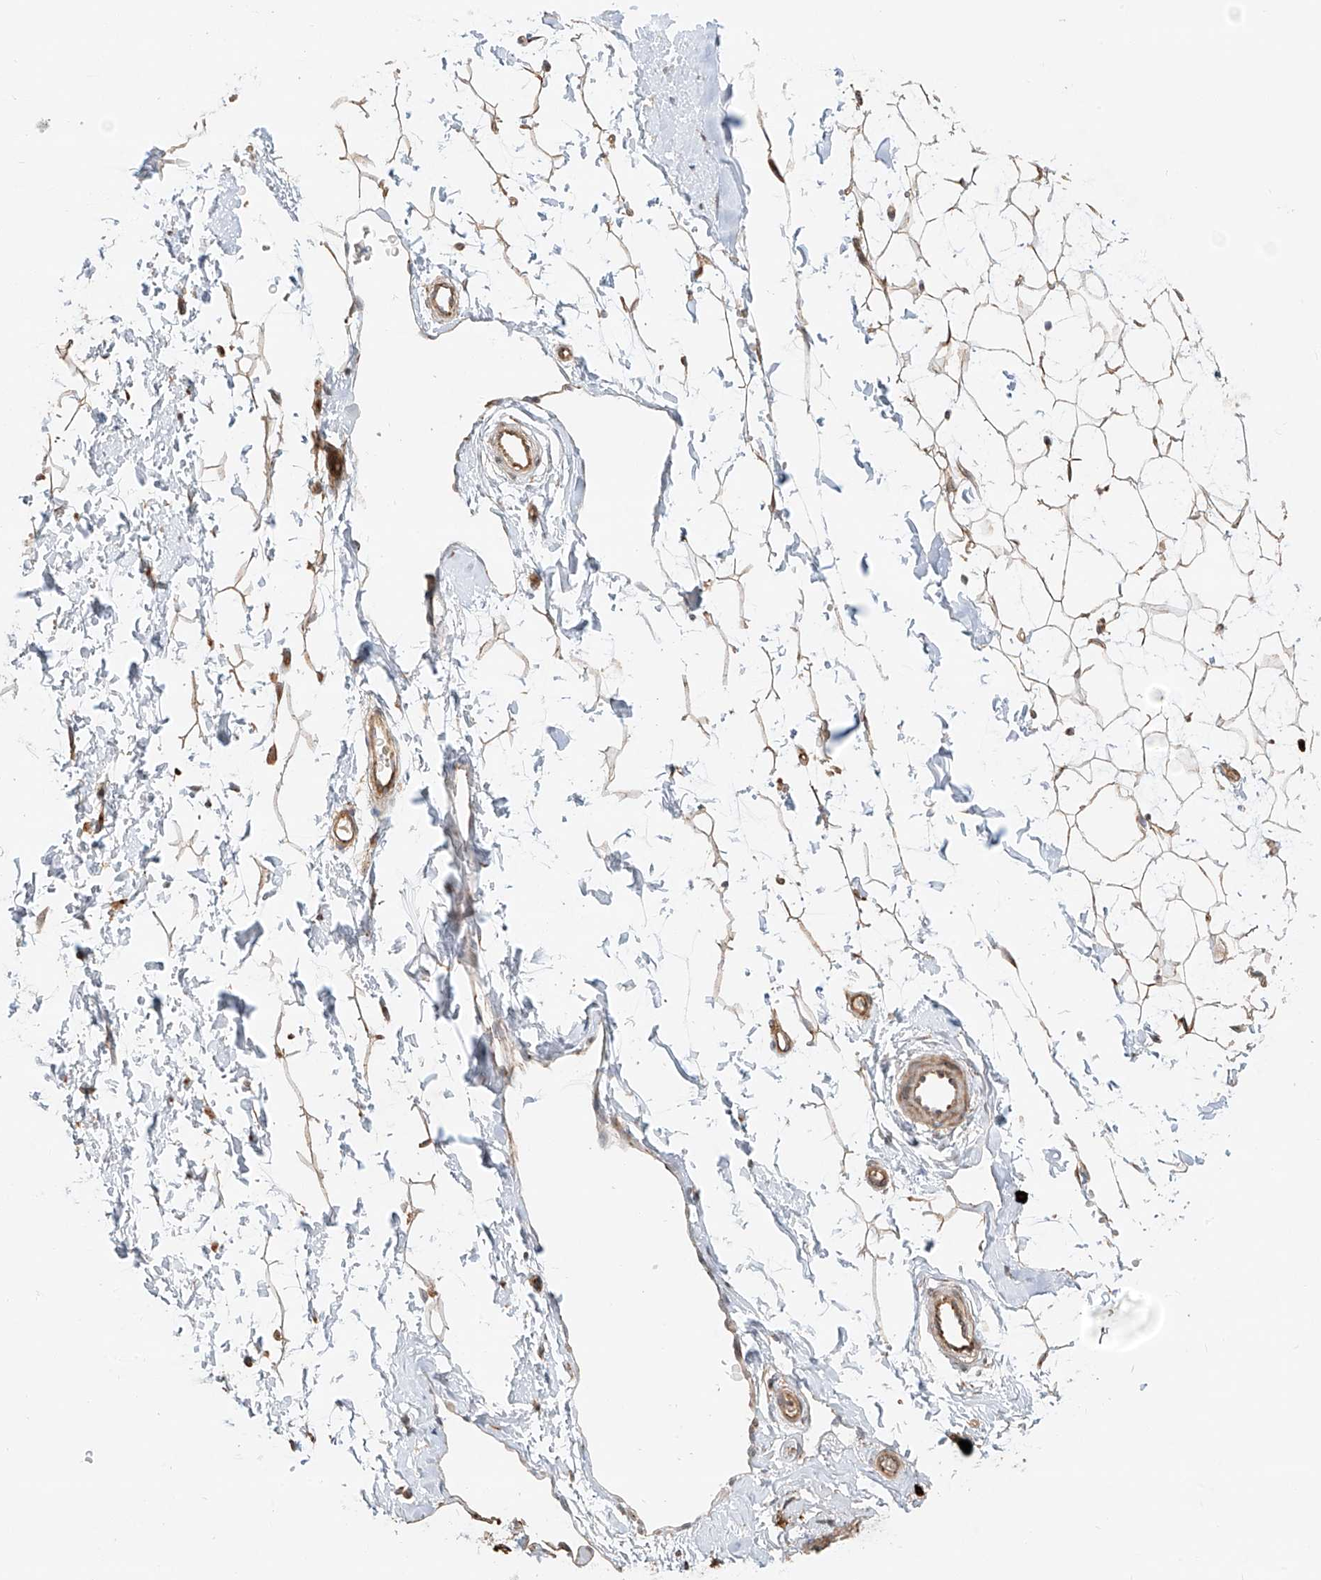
{"staining": {"intensity": "moderate", "quantity": ">75%", "location": "cytoplasmic/membranous"}, "tissue": "adipose tissue", "cell_type": "Adipocytes", "image_type": "normal", "snomed": [{"axis": "morphology", "description": "Normal tissue, NOS"}, {"axis": "topography", "description": "Breast"}], "caption": "Protein expression analysis of unremarkable adipose tissue shows moderate cytoplasmic/membranous positivity in about >75% of adipocytes.", "gene": "ZNF287", "patient": {"sex": "female", "age": 23}}